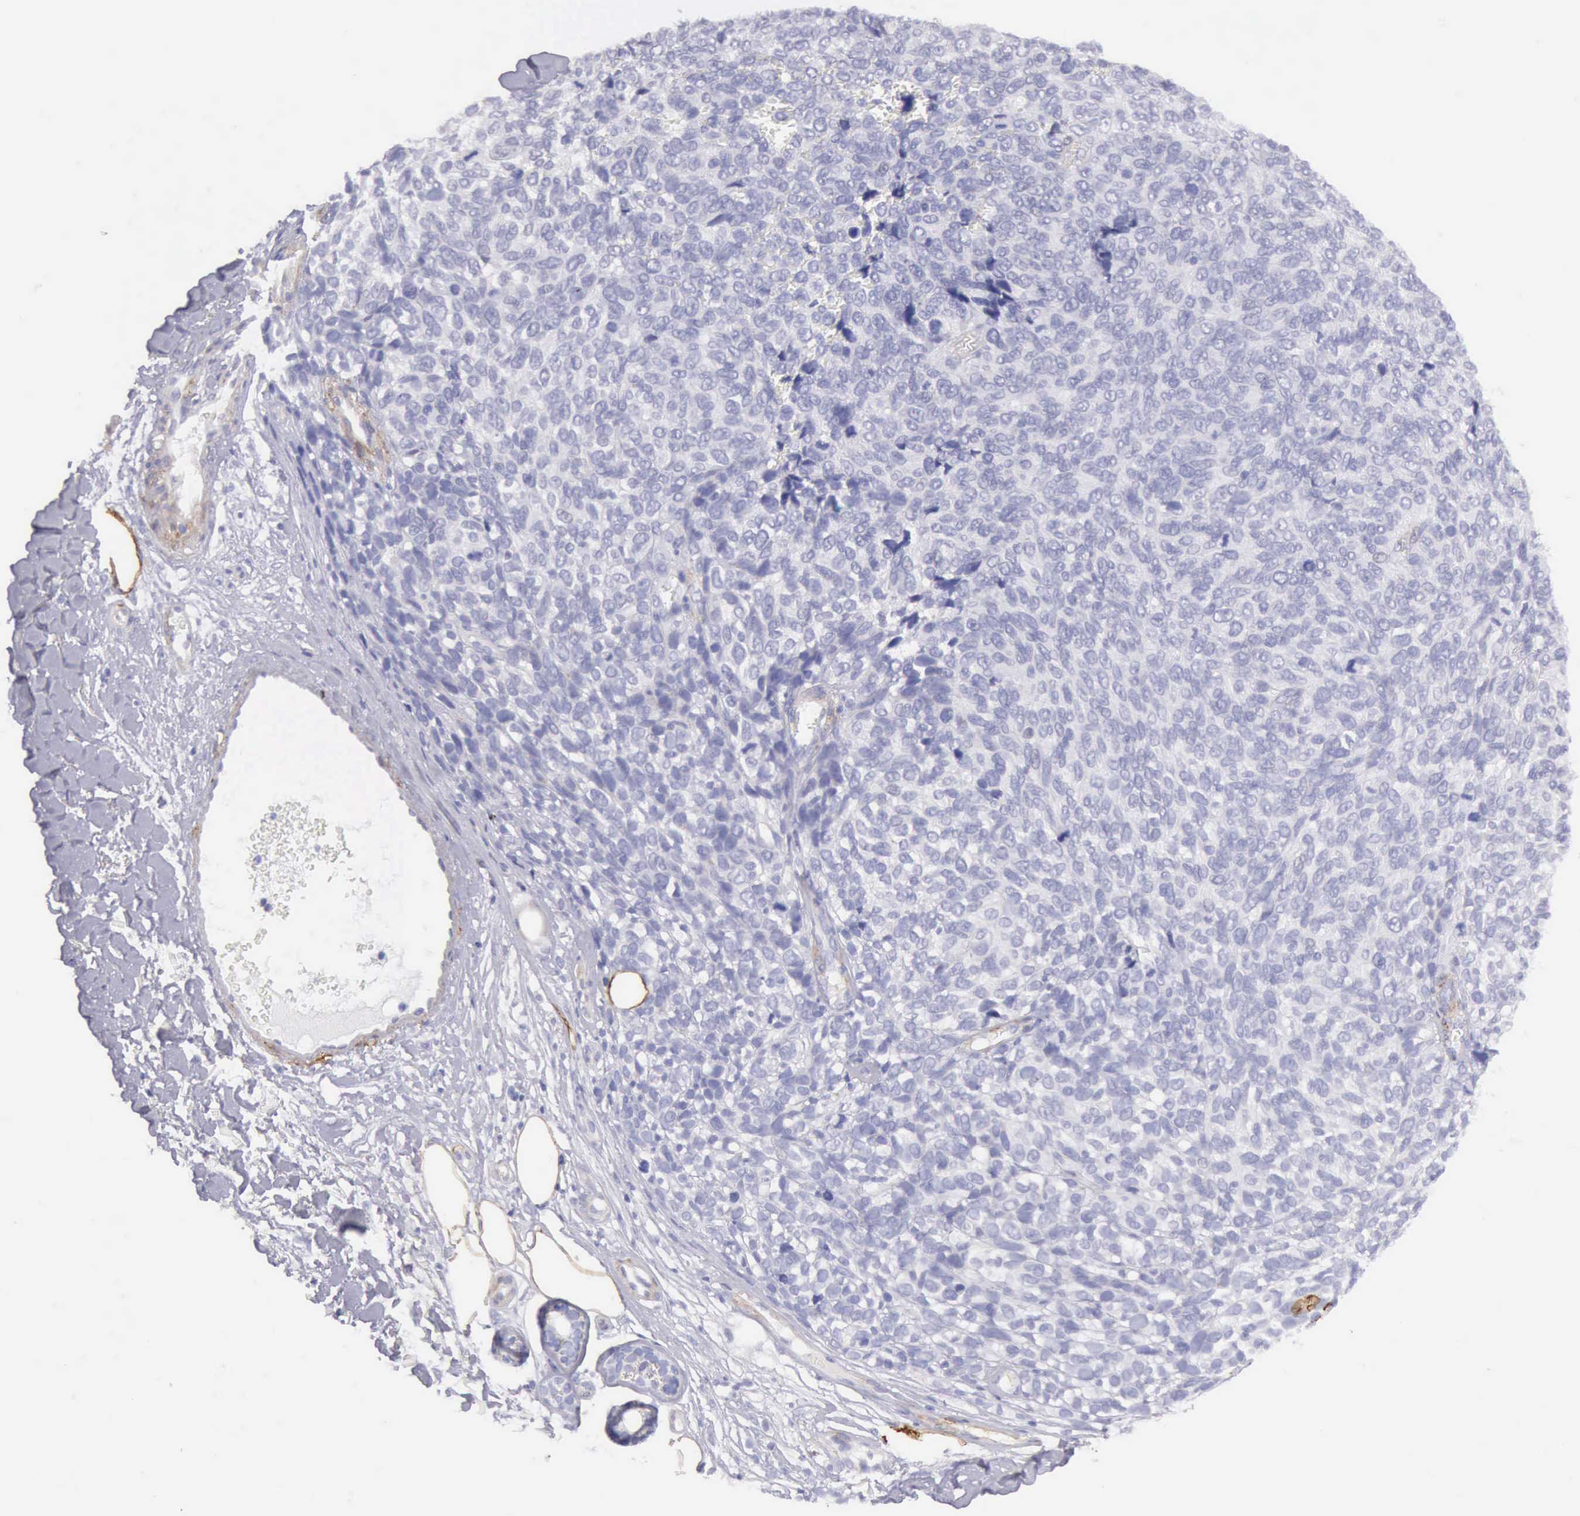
{"staining": {"intensity": "negative", "quantity": "none", "location": "none"}, "tissue": "melanoma", "cell_type": "Tumor cells", "image_type": "cancer", "snomed": [{"axis": "morphology", "description": "Malignant melanoma, NOS"}, {"axis": "topography", "description": "Skin"}], "caption": "An image of human melanoma is negative for staining in tumor cells.", "gene": "AOC3", "patient": {"sex": "female", "age": 85}}